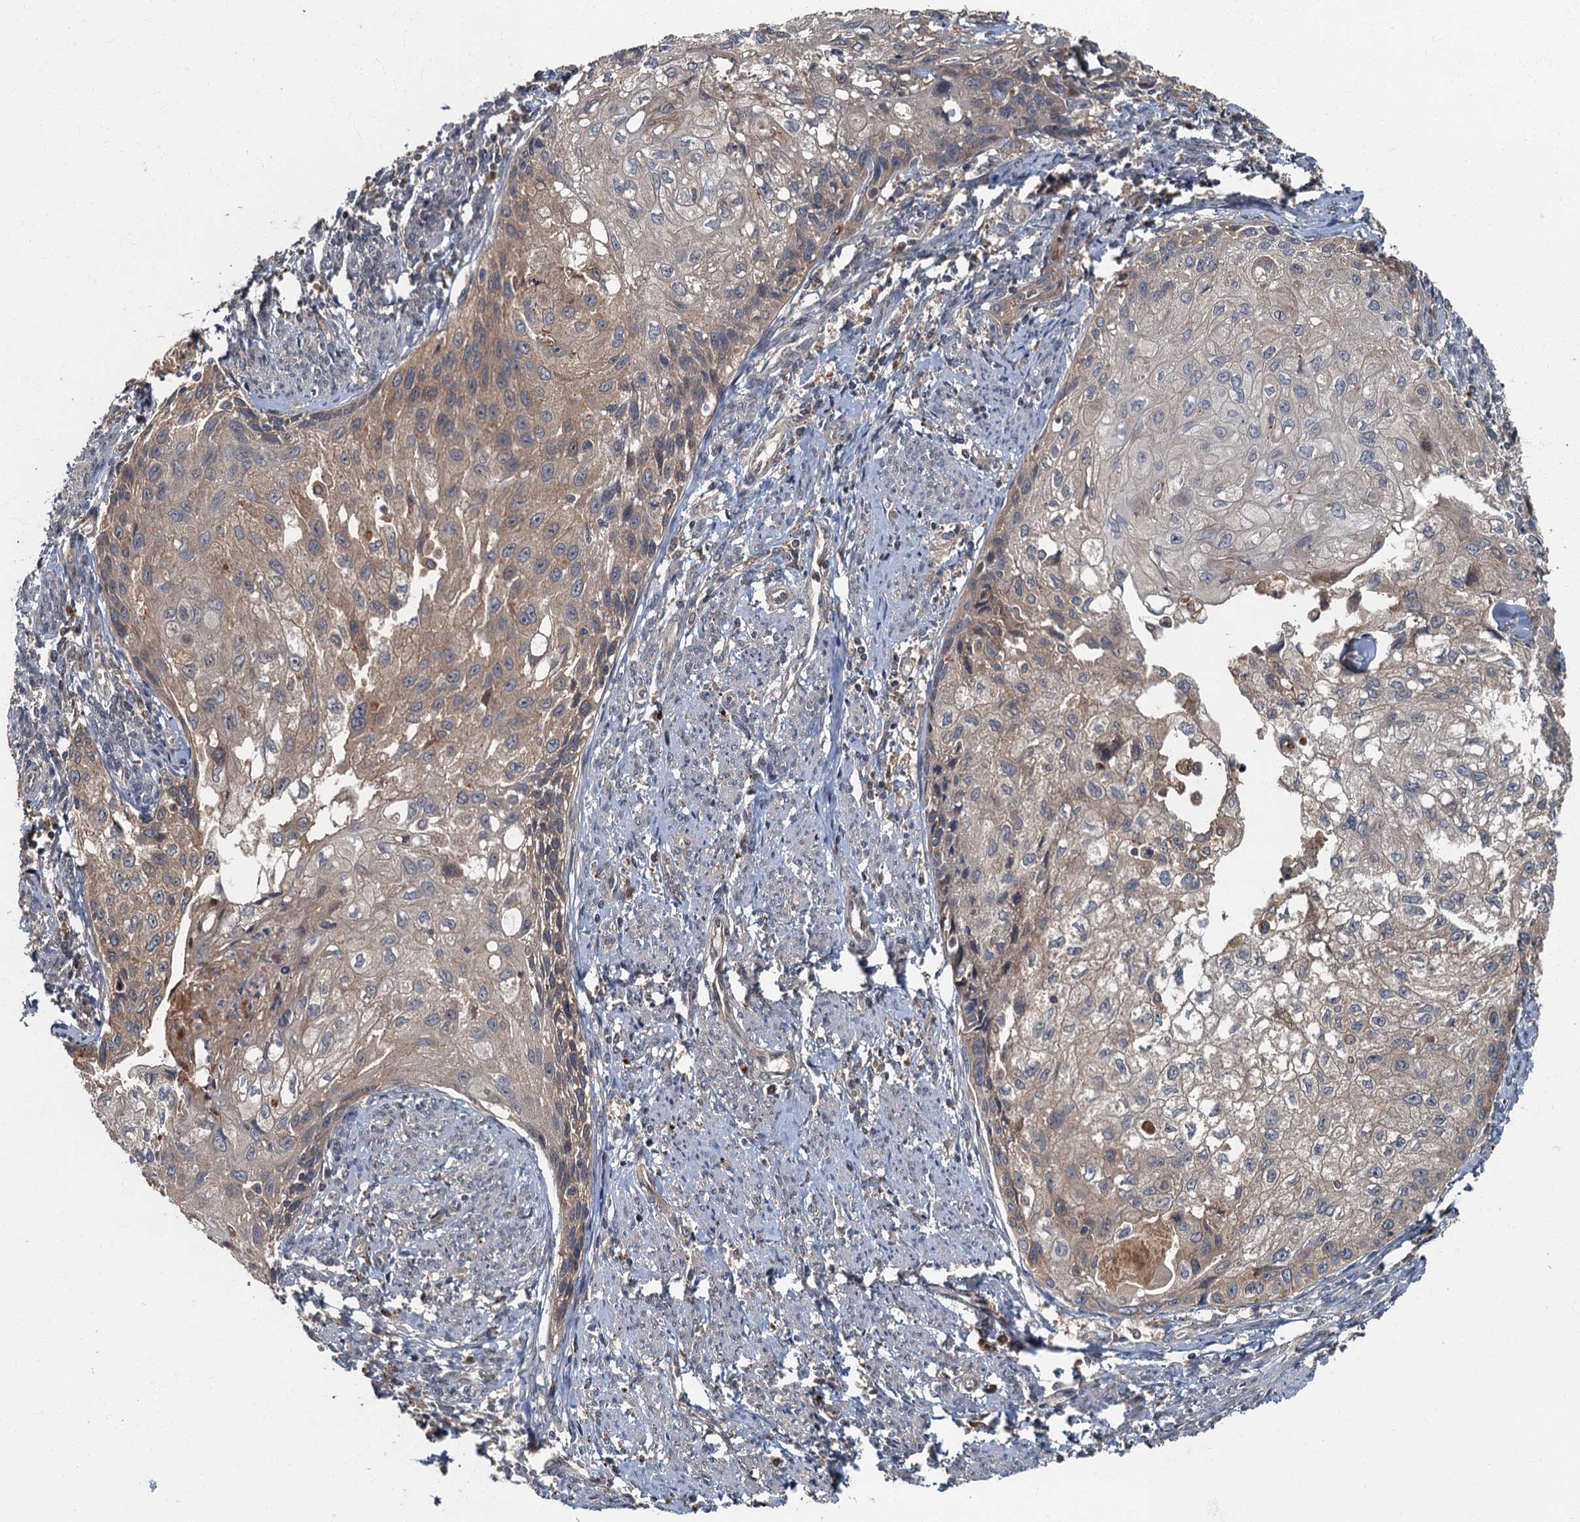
{"staining": {"intensity": "weak", "quantity": "25%-75%", "location": "cytoplasmic/membranous"}, "tissue": "cervical cancer", "cell_type": "Tumor cells", "image_type": "cancer", "snomed": [{"axis": "morphology", "description": "Squamous cell carcinoma, NOS"}, {"axis": "topography", "description": "Cervix"}], "caption": "Immunohistochemical staining of cervical squamous cell carcinoma reveals low levels of weak cytoplasmic/membranous expression in approximately 25%-75% of tumor cells.", "gene": "WDCP", "patient": {"sex": "female", "age": 67}}